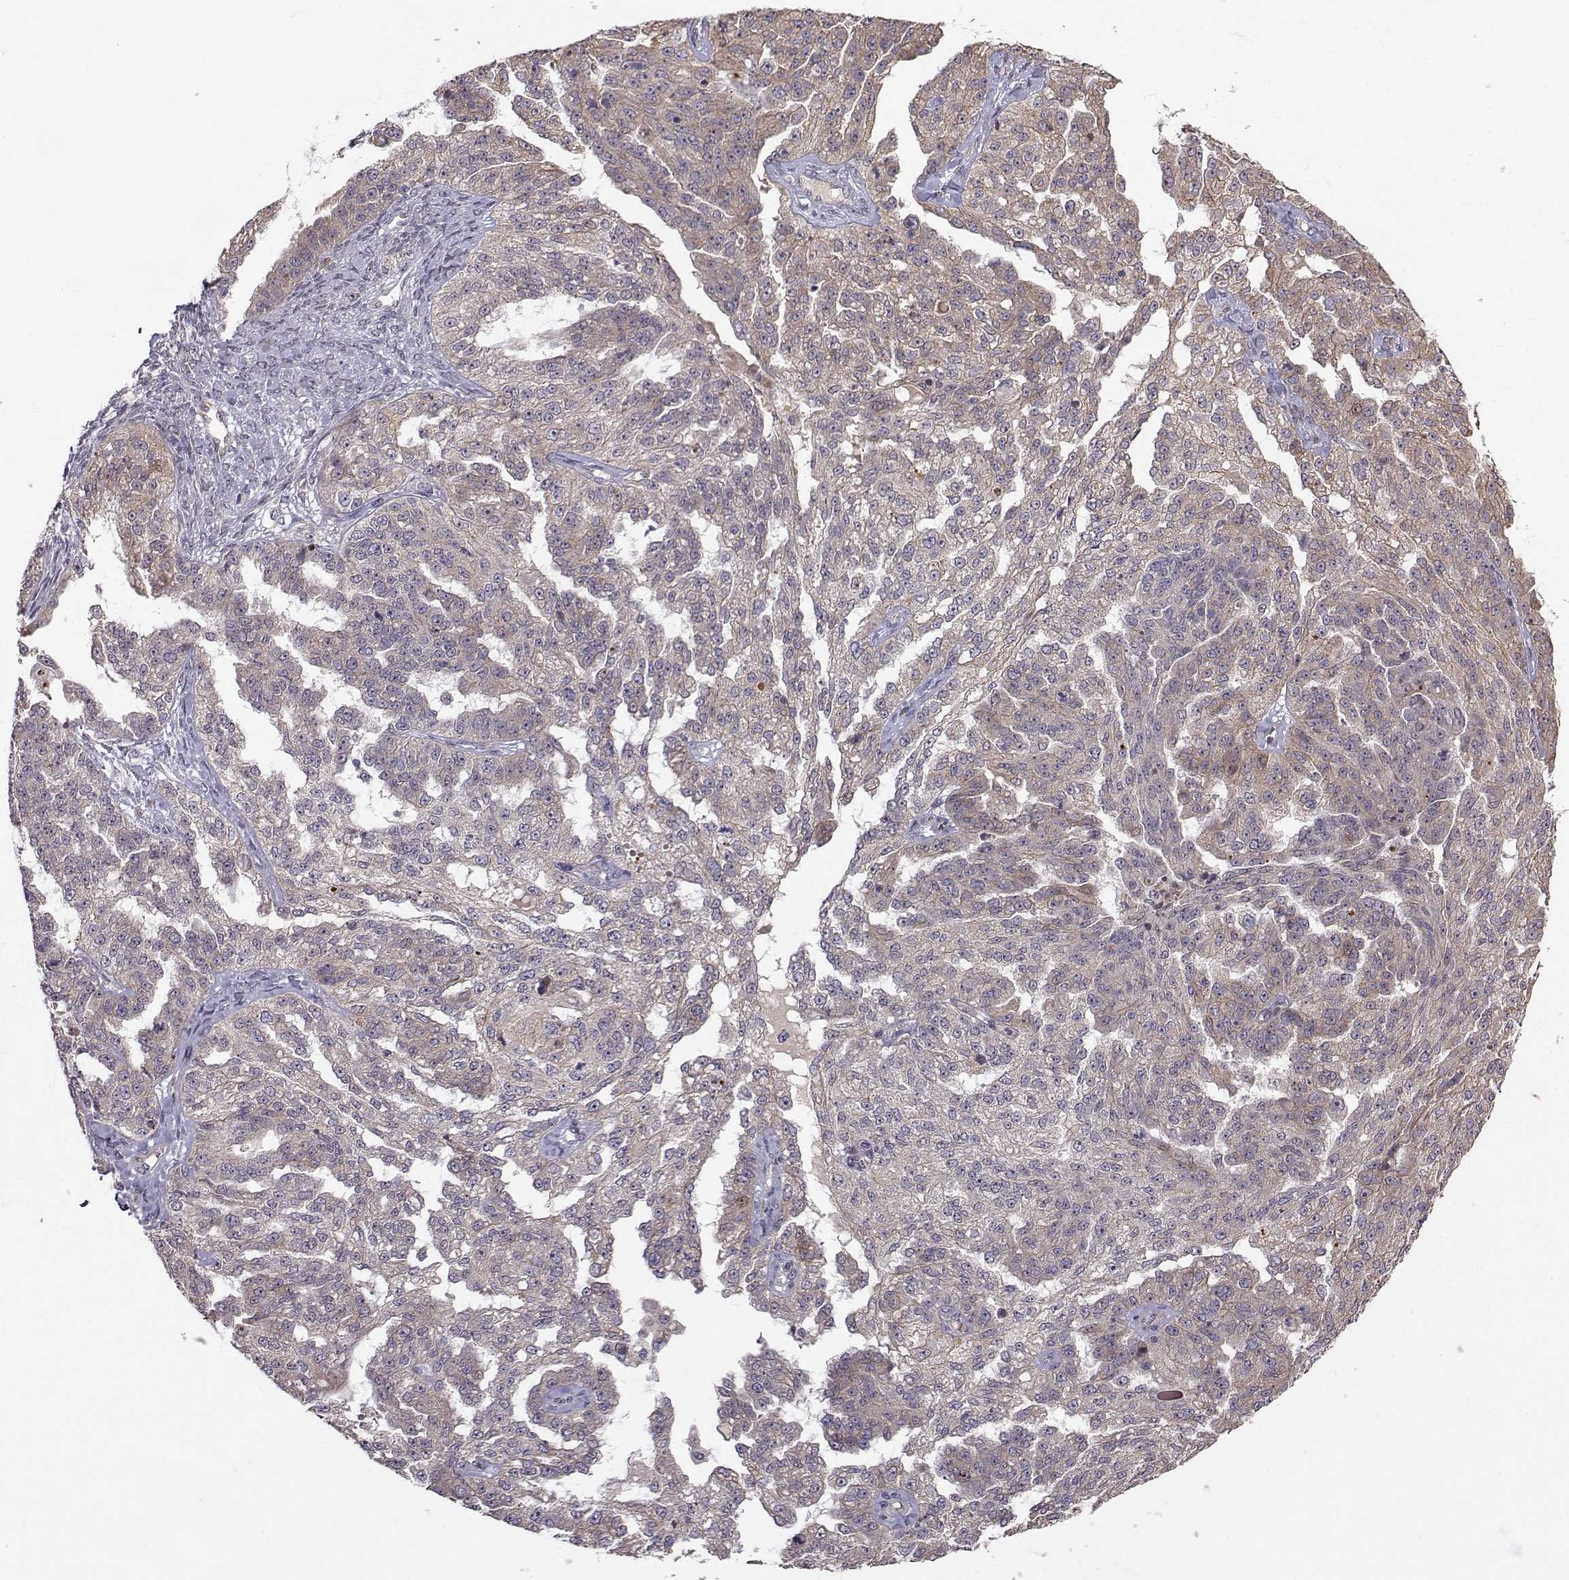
{"staining": {"intensity": "weak", "quantity": "25%-75%", "location": "cytoplasmic/membranous"}, "tissue": "ovarian cancer", "cell_type": "Tumor cells", "image_type": "cancer", "snomed": [{"axis": "morphology", "description": "Cystadenocarcinoma, serous, NOS"}, {"axis": "topography", "description": "Ovary"}], "caption": "The histopathology image reveals immunohistochemical staining of ovarian cancer (serous cystadenocarcinoma). There is weak cytoplasmic/membranous staining is present in approximately 25%-75% of tumor cells.", "gene": "APC", "patient": {"sex": "female", "age": 58}}